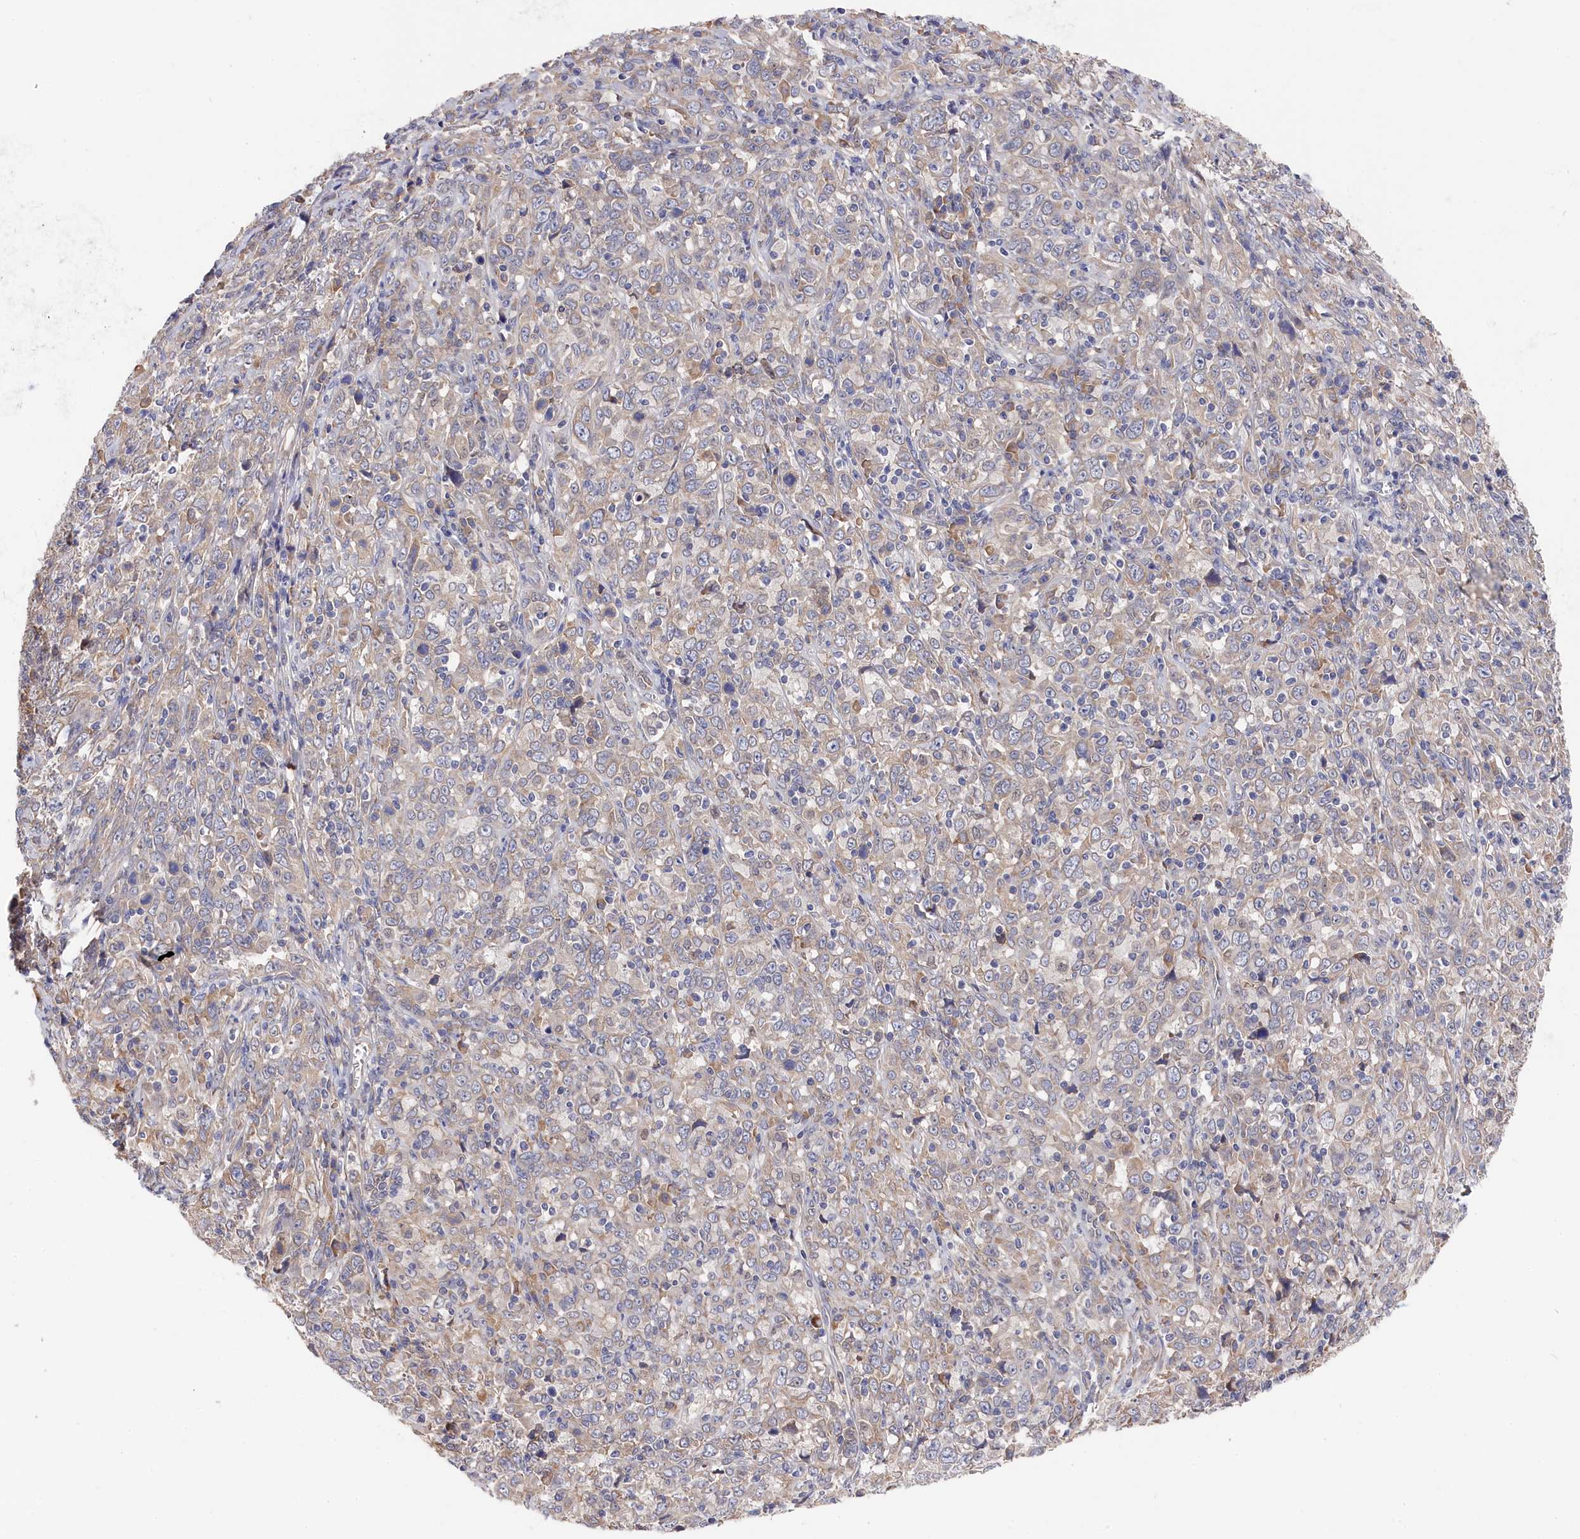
{"staining": {"intensity": "negative", "quantity": "none", "location": "none"}, "tissue": "cervical cancer", "cell_type": "Tumor cells", "image_type": "cancer", "snomed": [{"axis": "morphology", "description": "Squamous cell carcinoma, NOS"}, {"axis": "topography", "description": "Cervix"}], "caption": "Tumor cells are negative for protein expression in human squamous cell carcinoma (cervical). Brightfield microscopy of immunohistochemistry (IHC) stained with DAB (brown) and hematoxylin (blue), captured at high magnification.", "gene": "CYB5D2", "patient": {"sex": "female", "age": 46}}